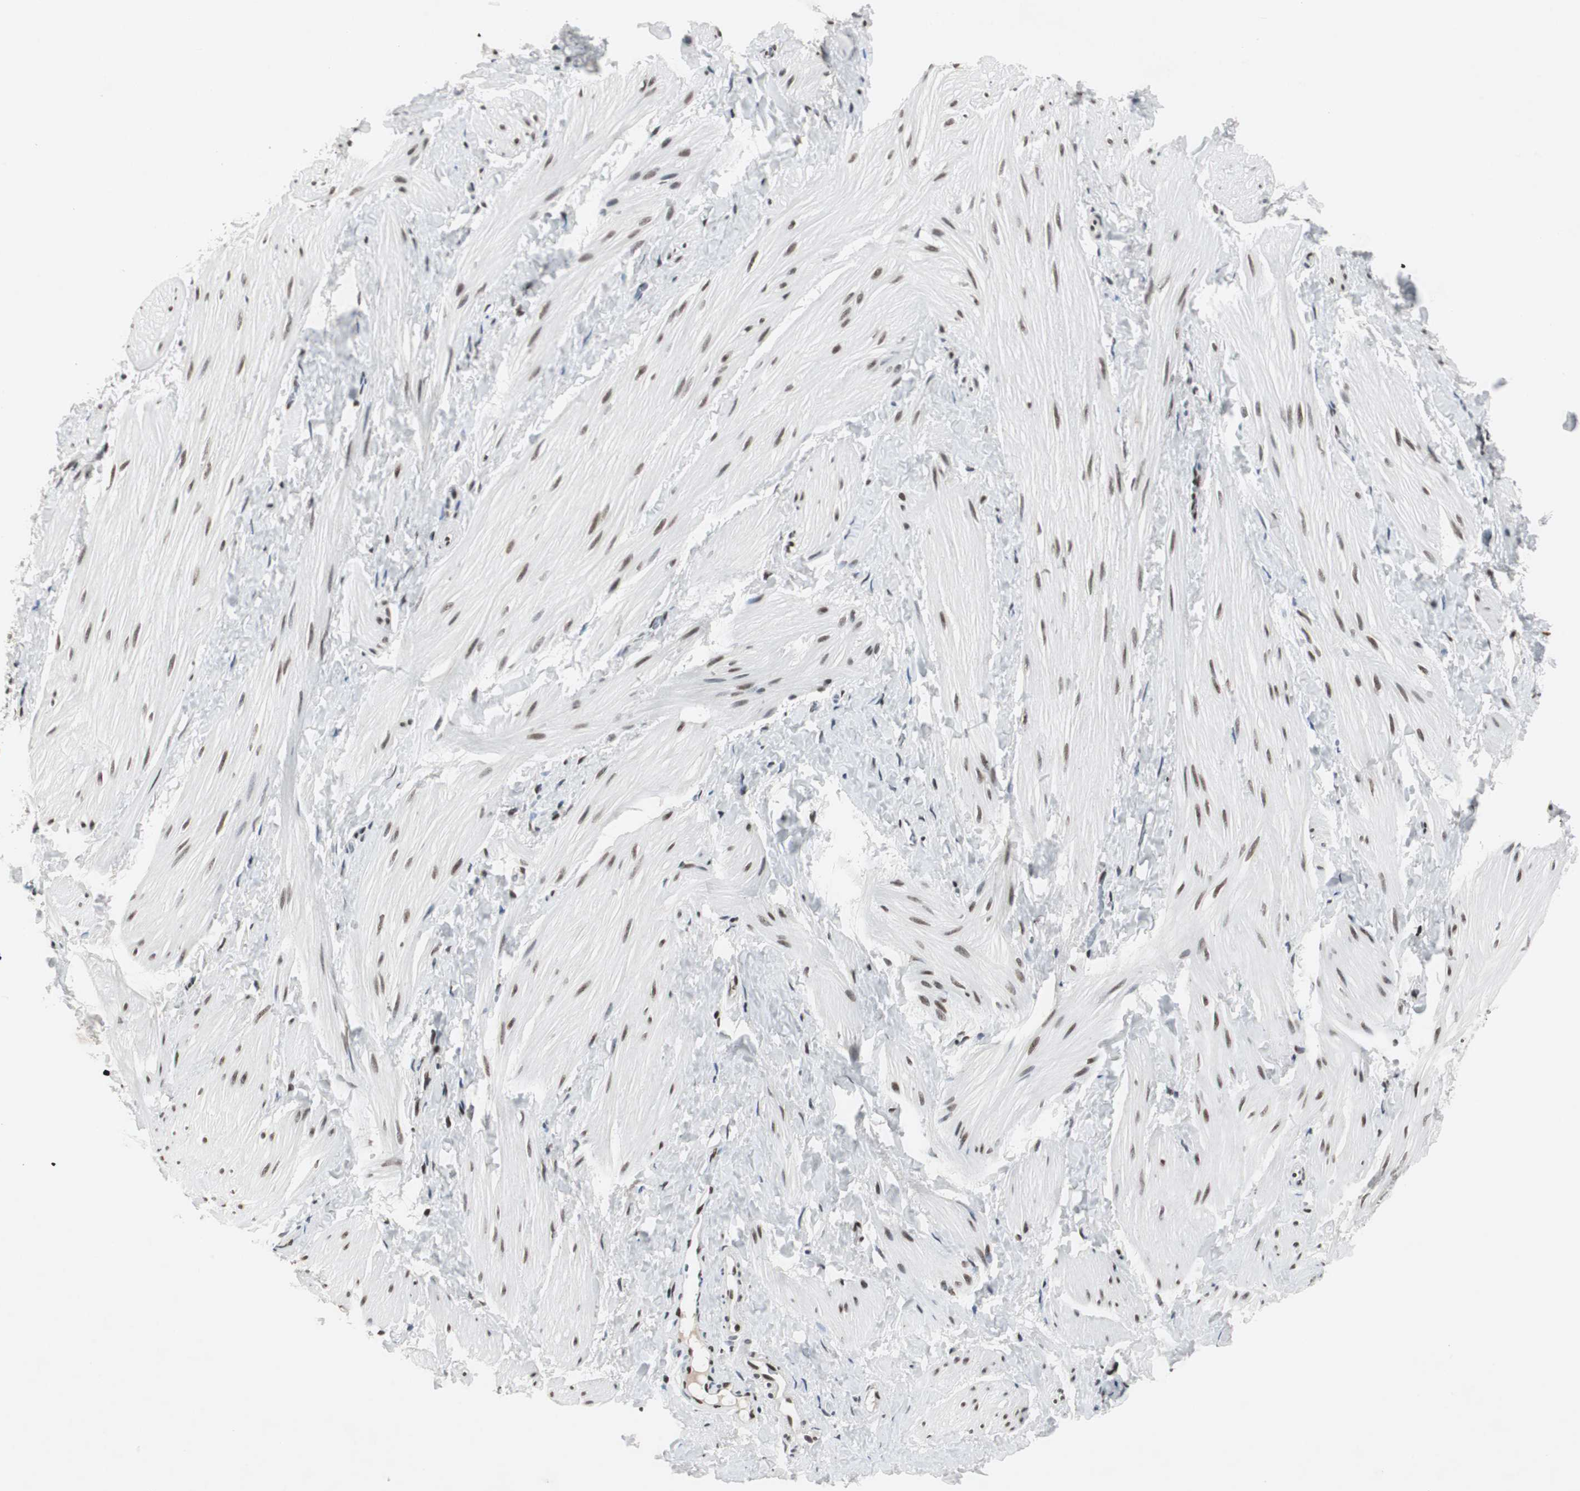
{"staining": {"intensity": "moderate", "quantity": "25%-75%", "location": "nuclear"}, "tissue": "smooth muscle", "cell_type": "Smooth muscle cells", "image_type": "normal", "snomed": [{"axis": "morphology", "description": "Normal tissue, NOS"}, {"axis": "topography", "description": "Smooth muscle"}], "caption": "Immunohistochemistry (IHC) of normal human smooth muscle displays medium levels of moderate nuclear expression in about 25%-75% of smooth muscle cells.", "gene": "RAD9A", "patient": {"sex": "male", "age": 16}}